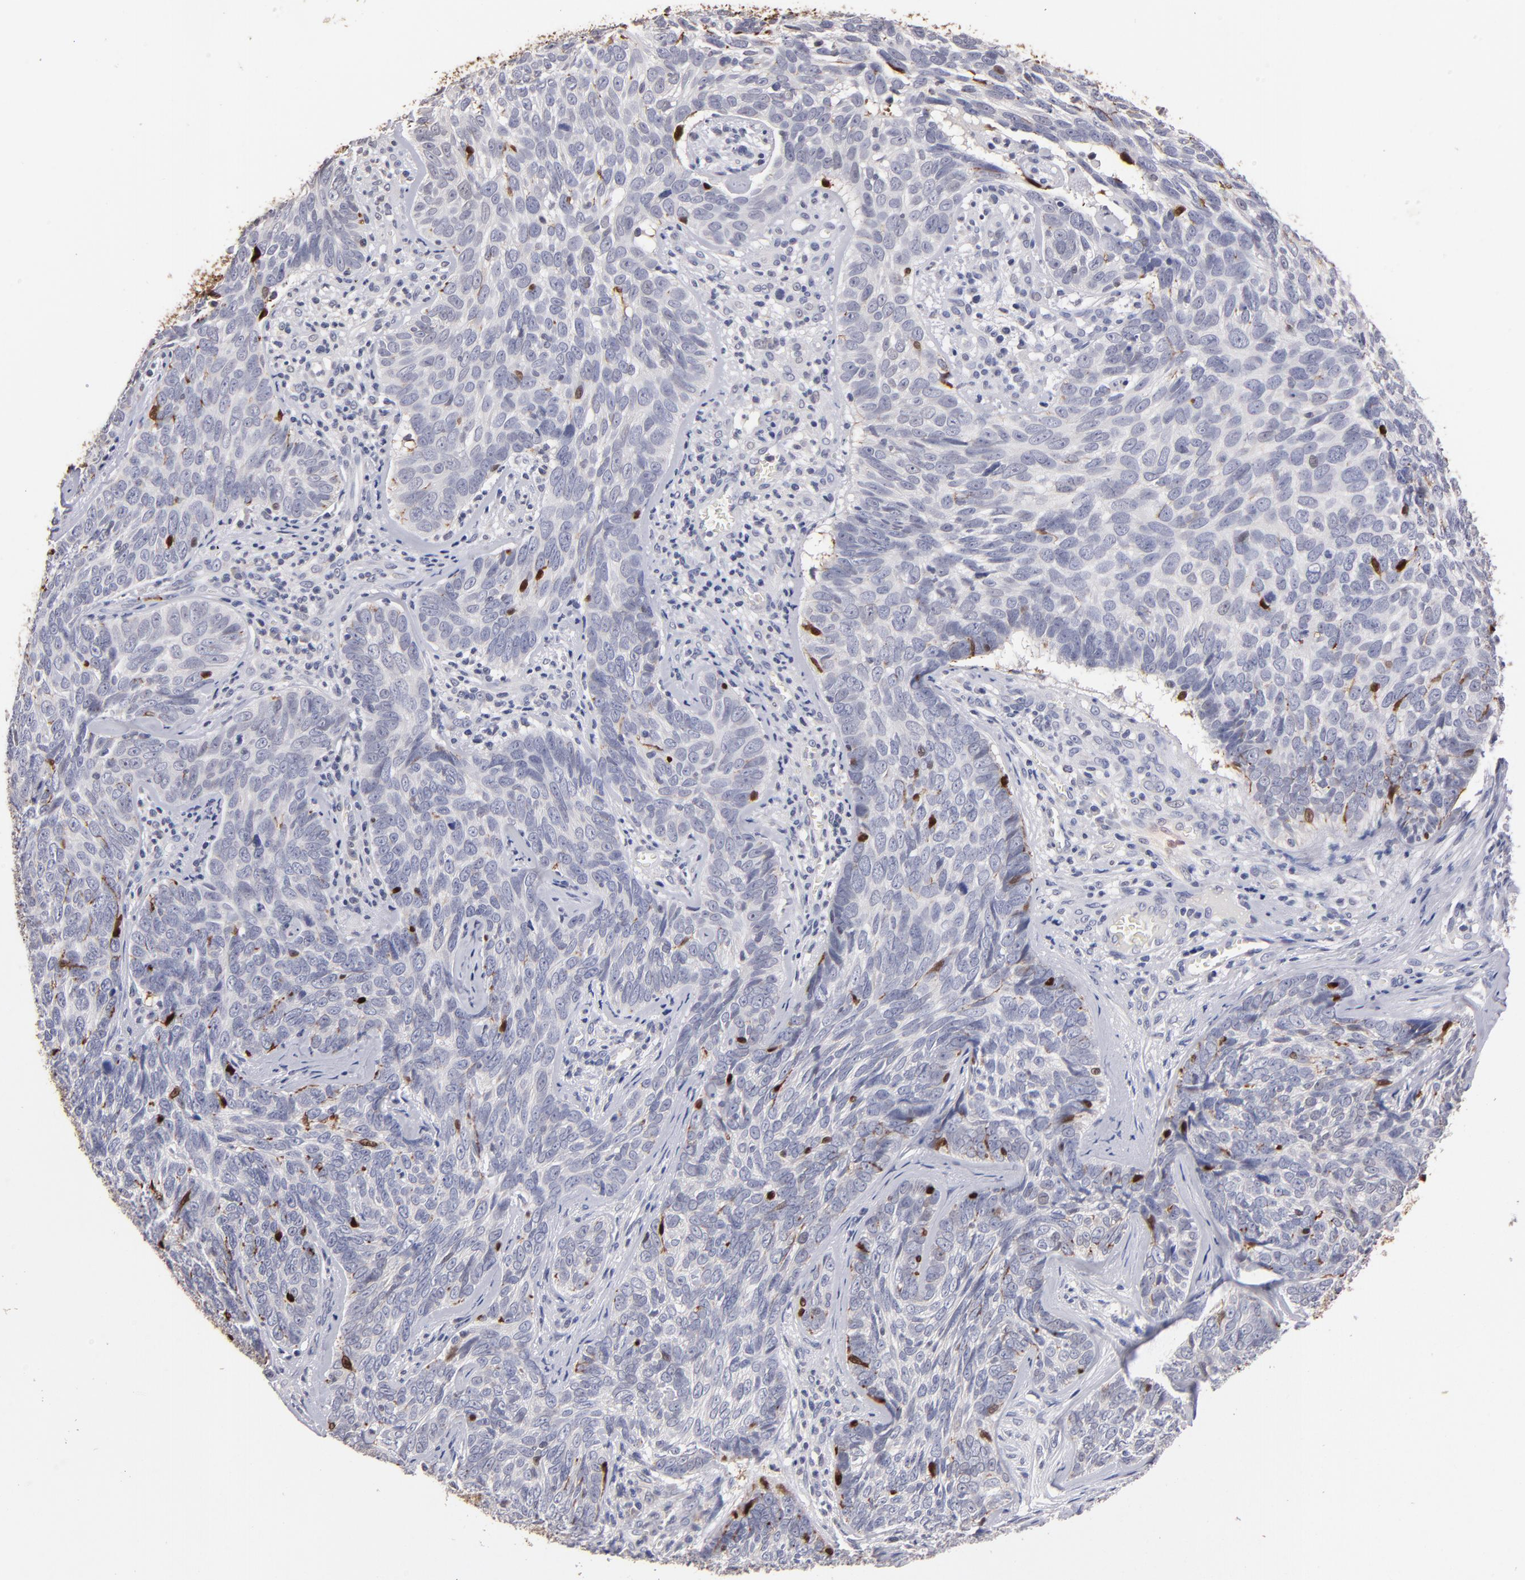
{"staining": {"intensity": "moderate", "quantity": "<25%", "location": "cytoplasmic/membranous,nuclear"}, "tissue": "skin cancer", "cell_type": "Tumor cells", "image_type": "cancer", "snomed": [{"axis": "morphology", "description": "Basal cell carcinoma"}, {"axis": "topography", "description": "Skin"}], "caption": "A histopathology image showing moderate cytoplasmic/membranous and nuclear positivity in approximately <25% of tumor cells in skin cancer (basal cell carcinoma), as visualized by brown immunohistochemical staining.", "gene": "S100A1", "patient": {"sex": "male", "age": 72}}